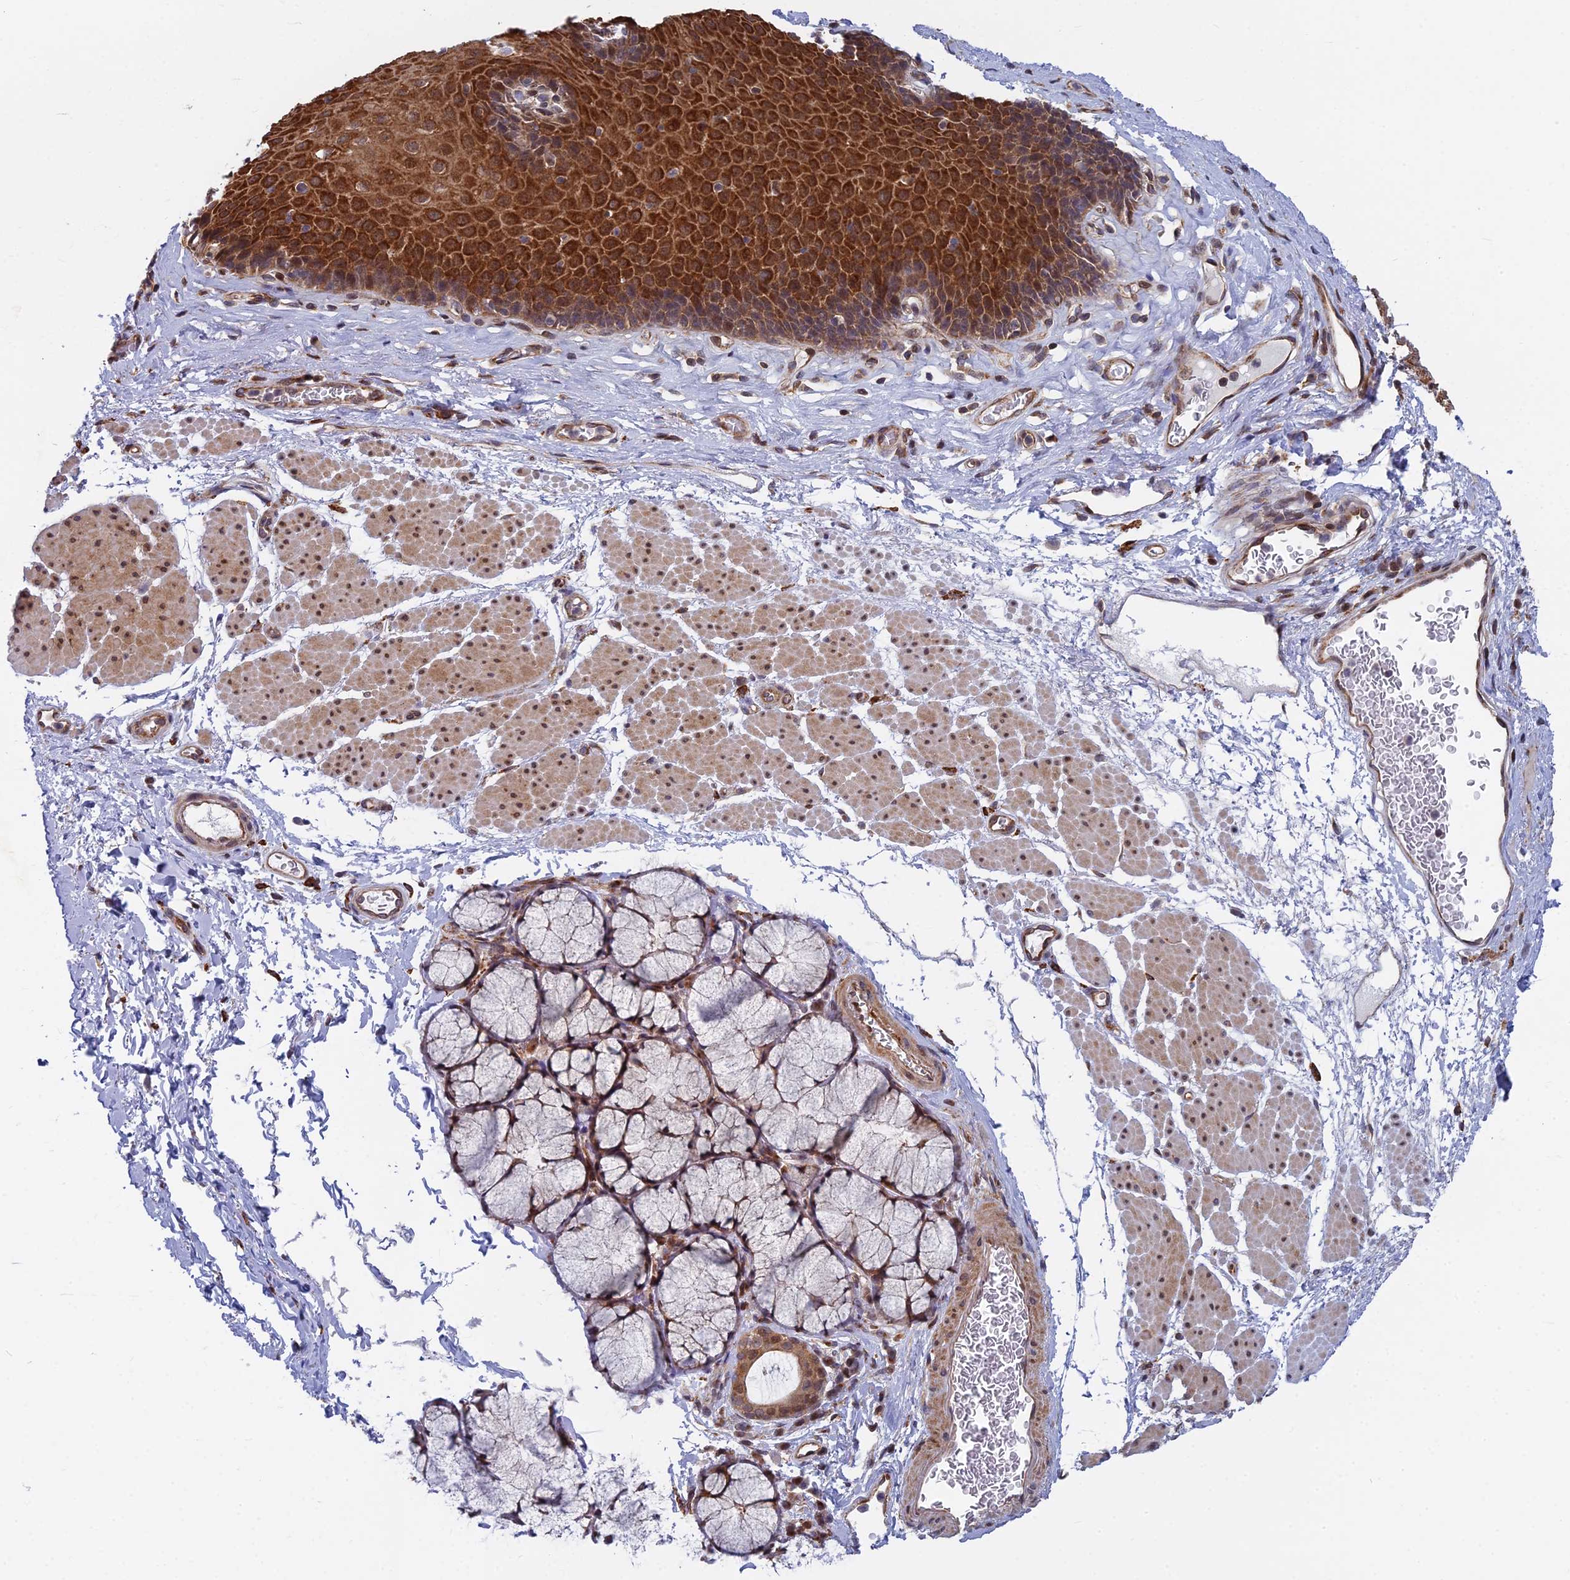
{"staining": {"intensity": "strong", "quantity": ">75%", "location": "cytoplasmic/membranous"}, "tissue": "esophagus", "cell_type": "Squamous epithelial cells", "image_type": "normal", "snomed": [{"axis": "morphology", "description": "Normal tissue, NOS"}, {"axis": "topography", "description": "Esophagus"}], "caption": "Immunohistochemistry (IHC) image of unremarkable human esophagus stained for a protein (brown), which displays high levels of strong cytoplasmic/membranous positivity in approximately >75% of squamous epithelial cells.", "gene": "COMMD2", "patient": {"sex": "female", "age": 66}}